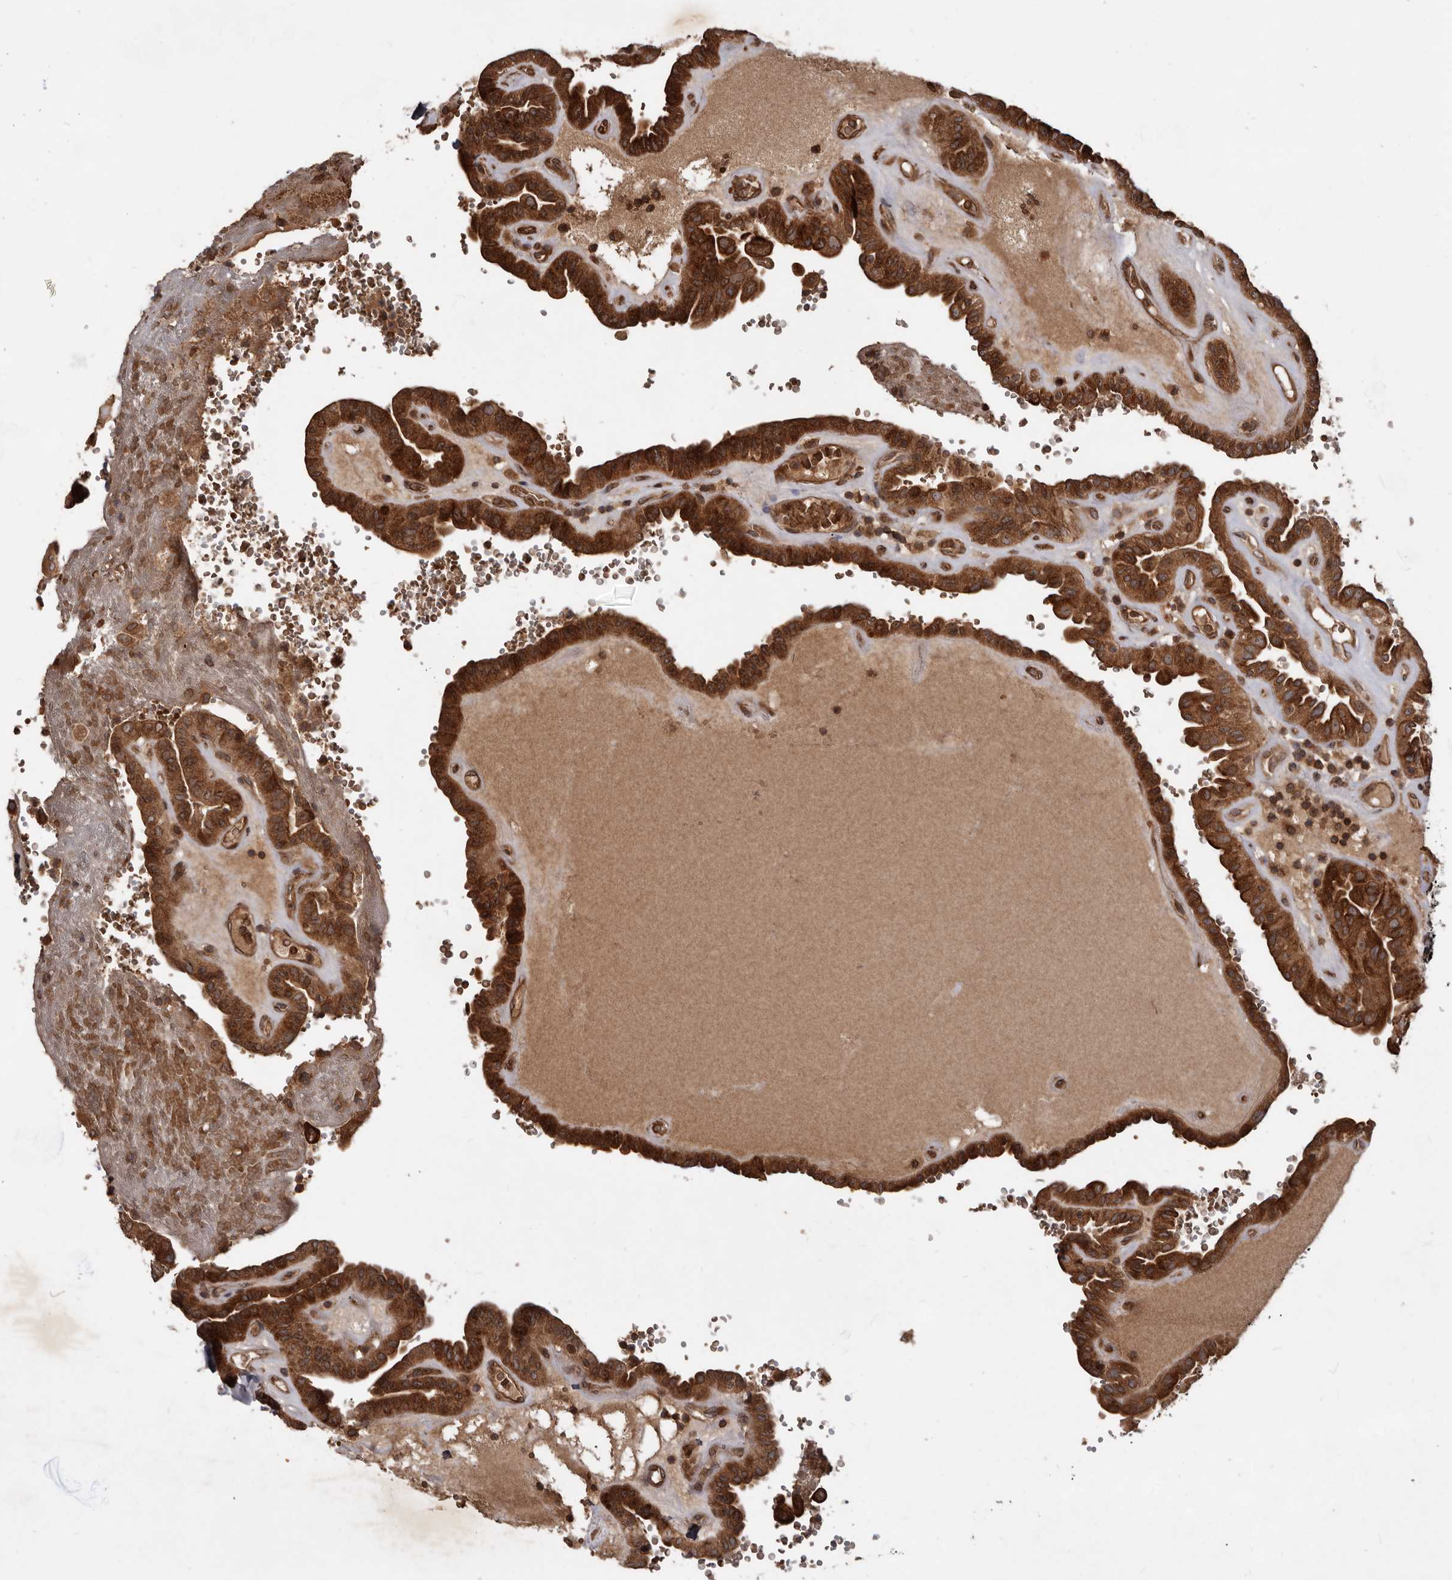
{"staining": {"intensity": "strong", "quantity": ">75%", "location": "cytoplasmic/membranous"}, "tissue": "thyroid cancer", "cell_type": "Tumor cells", "image_type": "cancer", "snomed": [{"axis": "morphology", "description": "Papillary adenocarcinoma, NOS"}, {"axis": "topography", "description": "Thyroid gland"}], "caption": "The immunohistochemical stain labels strong cytoplasmic/membranous positivity in tumor cells of thyroid papillary adenocarcinoma tissue.", "gene": "STK36", "patient": {"sex": "male", "age": 77}}